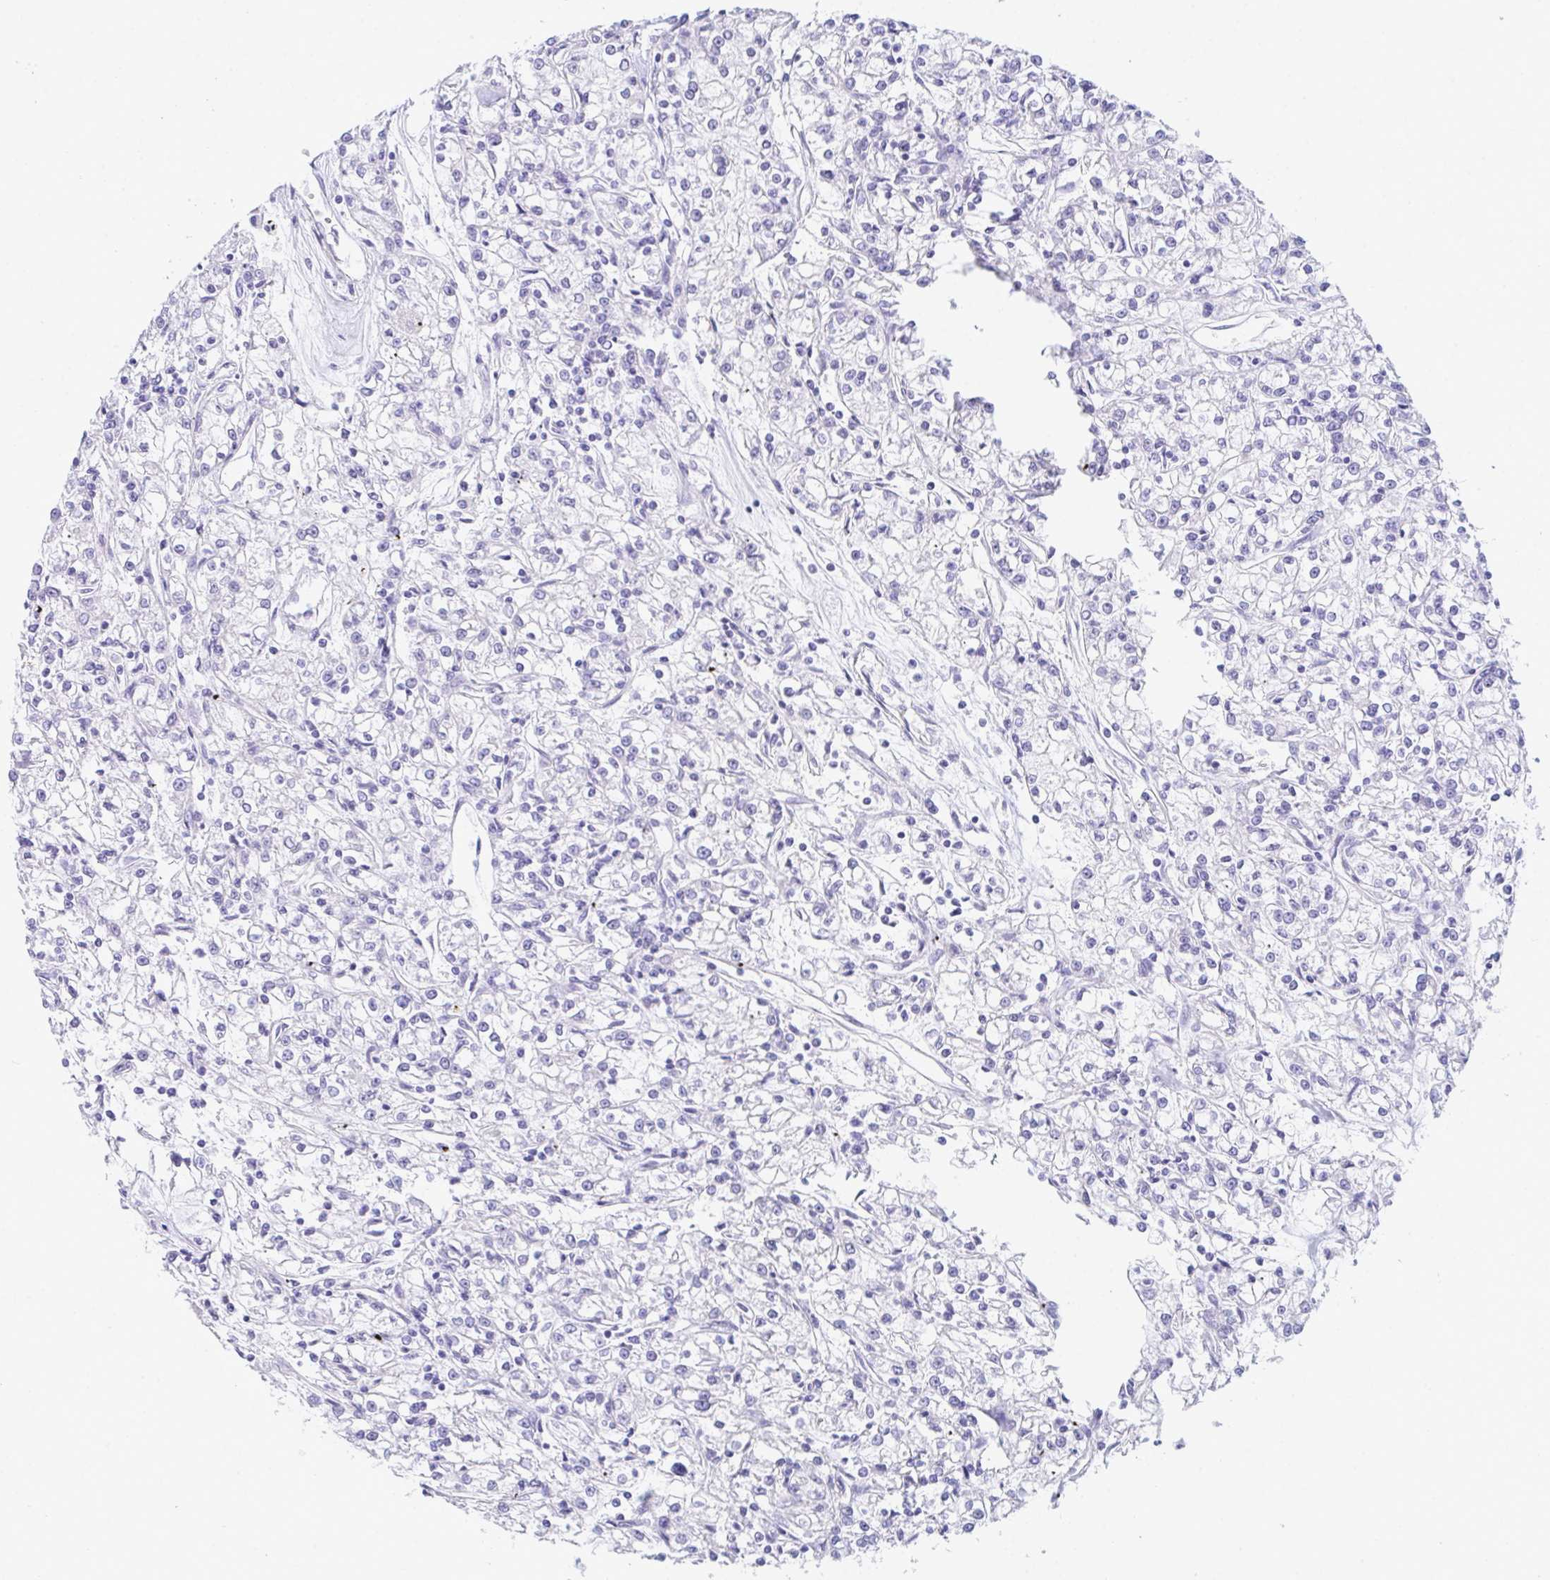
{"staining": {"intensity": "negative", "quantity": "none", "location": "none"}, "tissue": "renal cancer", "cell_type": "Tumor cells", "image_type": "cancer", "snomed": [{"axis": "morphology", "description": "Adenocarcinoma, NOS"}, {"axis": "topography", "description": "Kidney"}], "caption": "Immunohistochemistry (IHC) histopathology image of neoplastic tissue: human adenocarcinoma (renal) stained with DAB reveals no significant protein staining in tumor cells.", "gene": "CEP170B", "patient": {"sex": "female", "age": 59}}